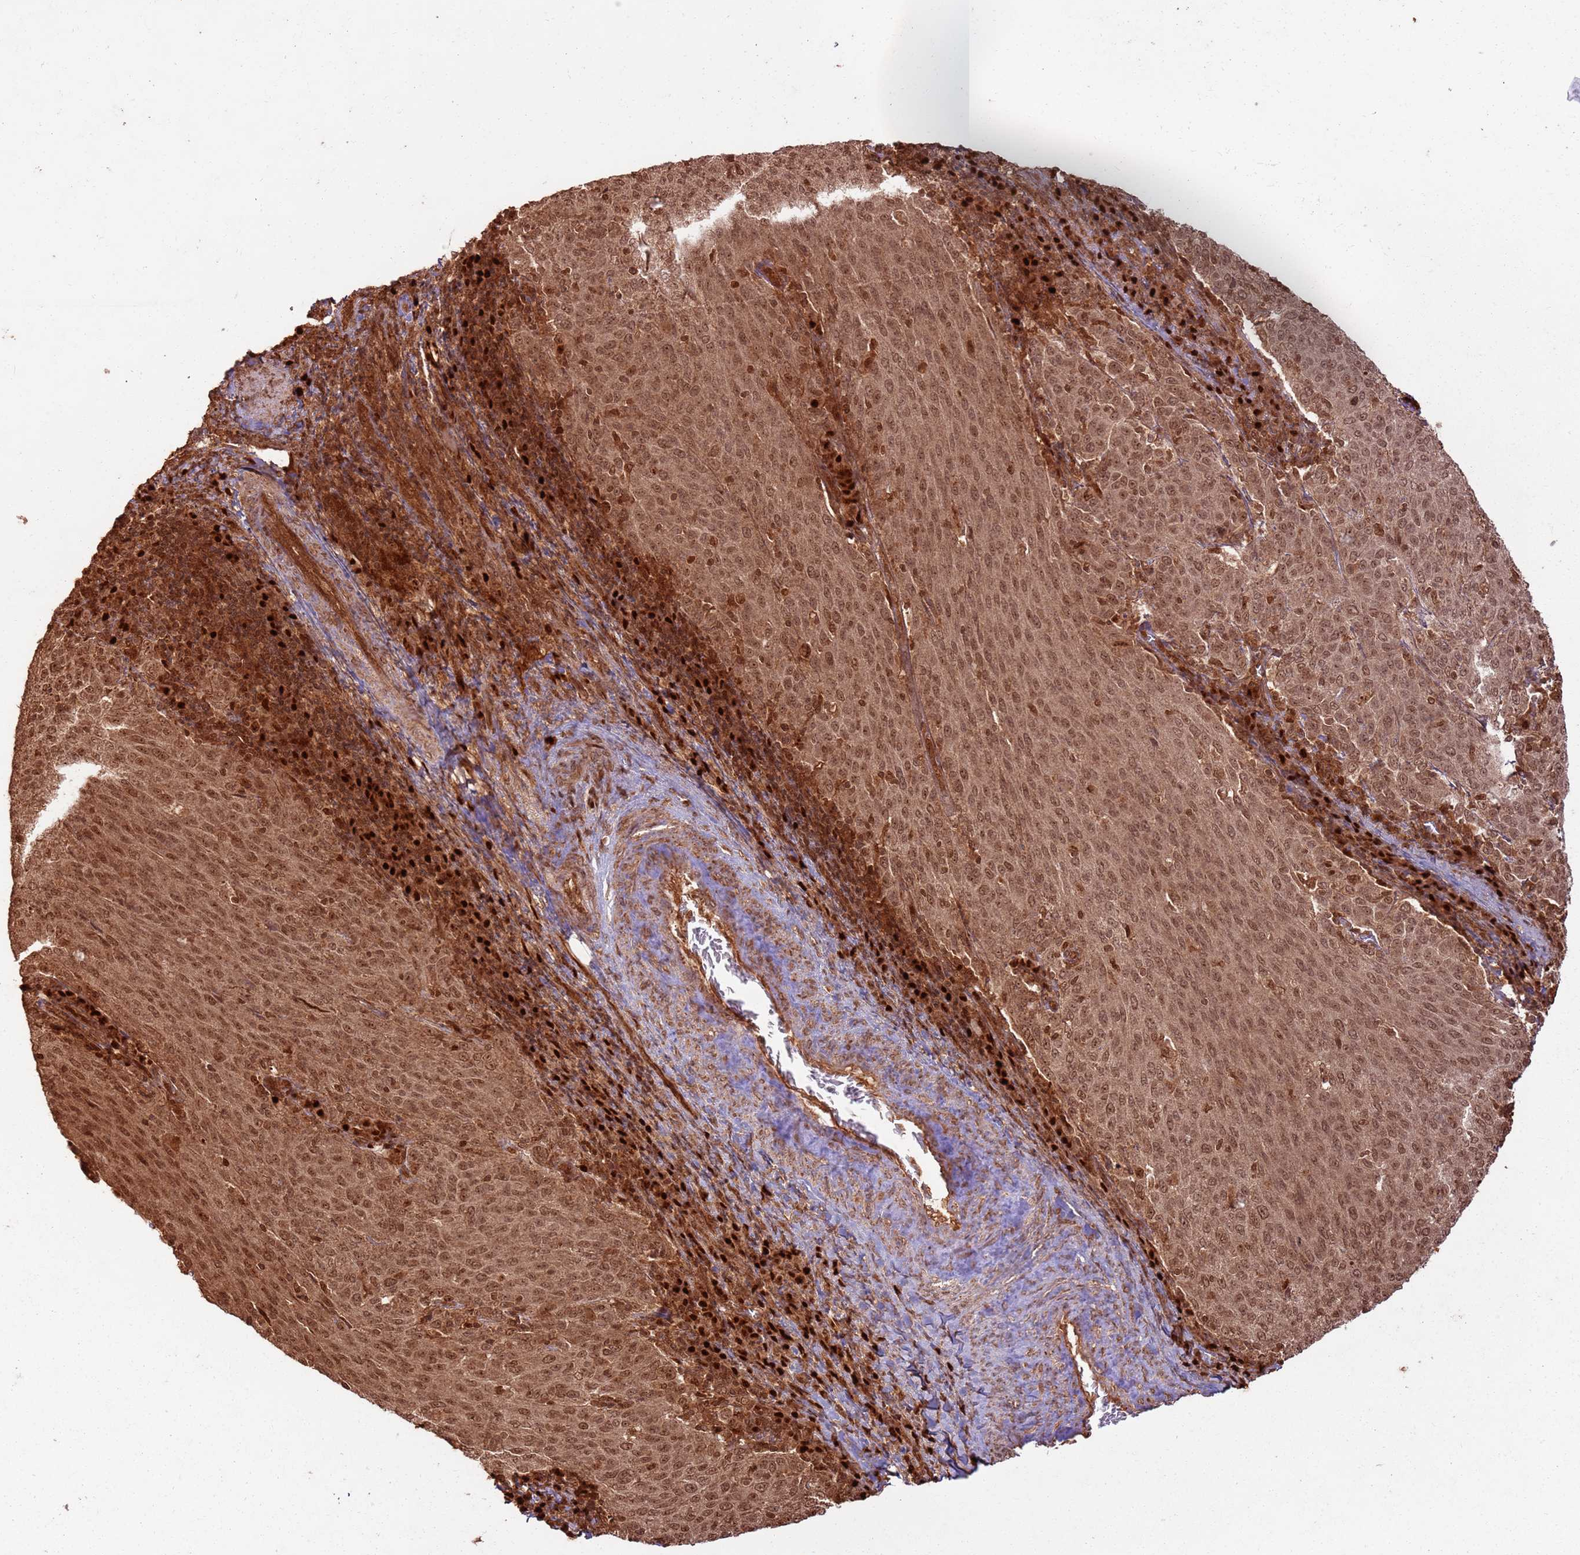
{"staining": {"intensity": "moderate", "quantity": ">75%", "location": "cytoplasmic/membranous,nuclear"}, "tissue": "cervical cancer", "cell_type": "Tumor cells", "image_type": "cancer", "snomed": [{"axis": "morphology", "description": "Squamous cell carcinoma, NOS"}, {"axis": "topography", "description": "Cervix"}], "caption": "Cervical cancer tissue shows moderate cytoplasmic/membranous and nuclear positivity in approximately >75% of tumor cells, visualized by immunohistochemistry.", "gene": "TBC1D13", "patient": {"sex": "female", "age": 46}}